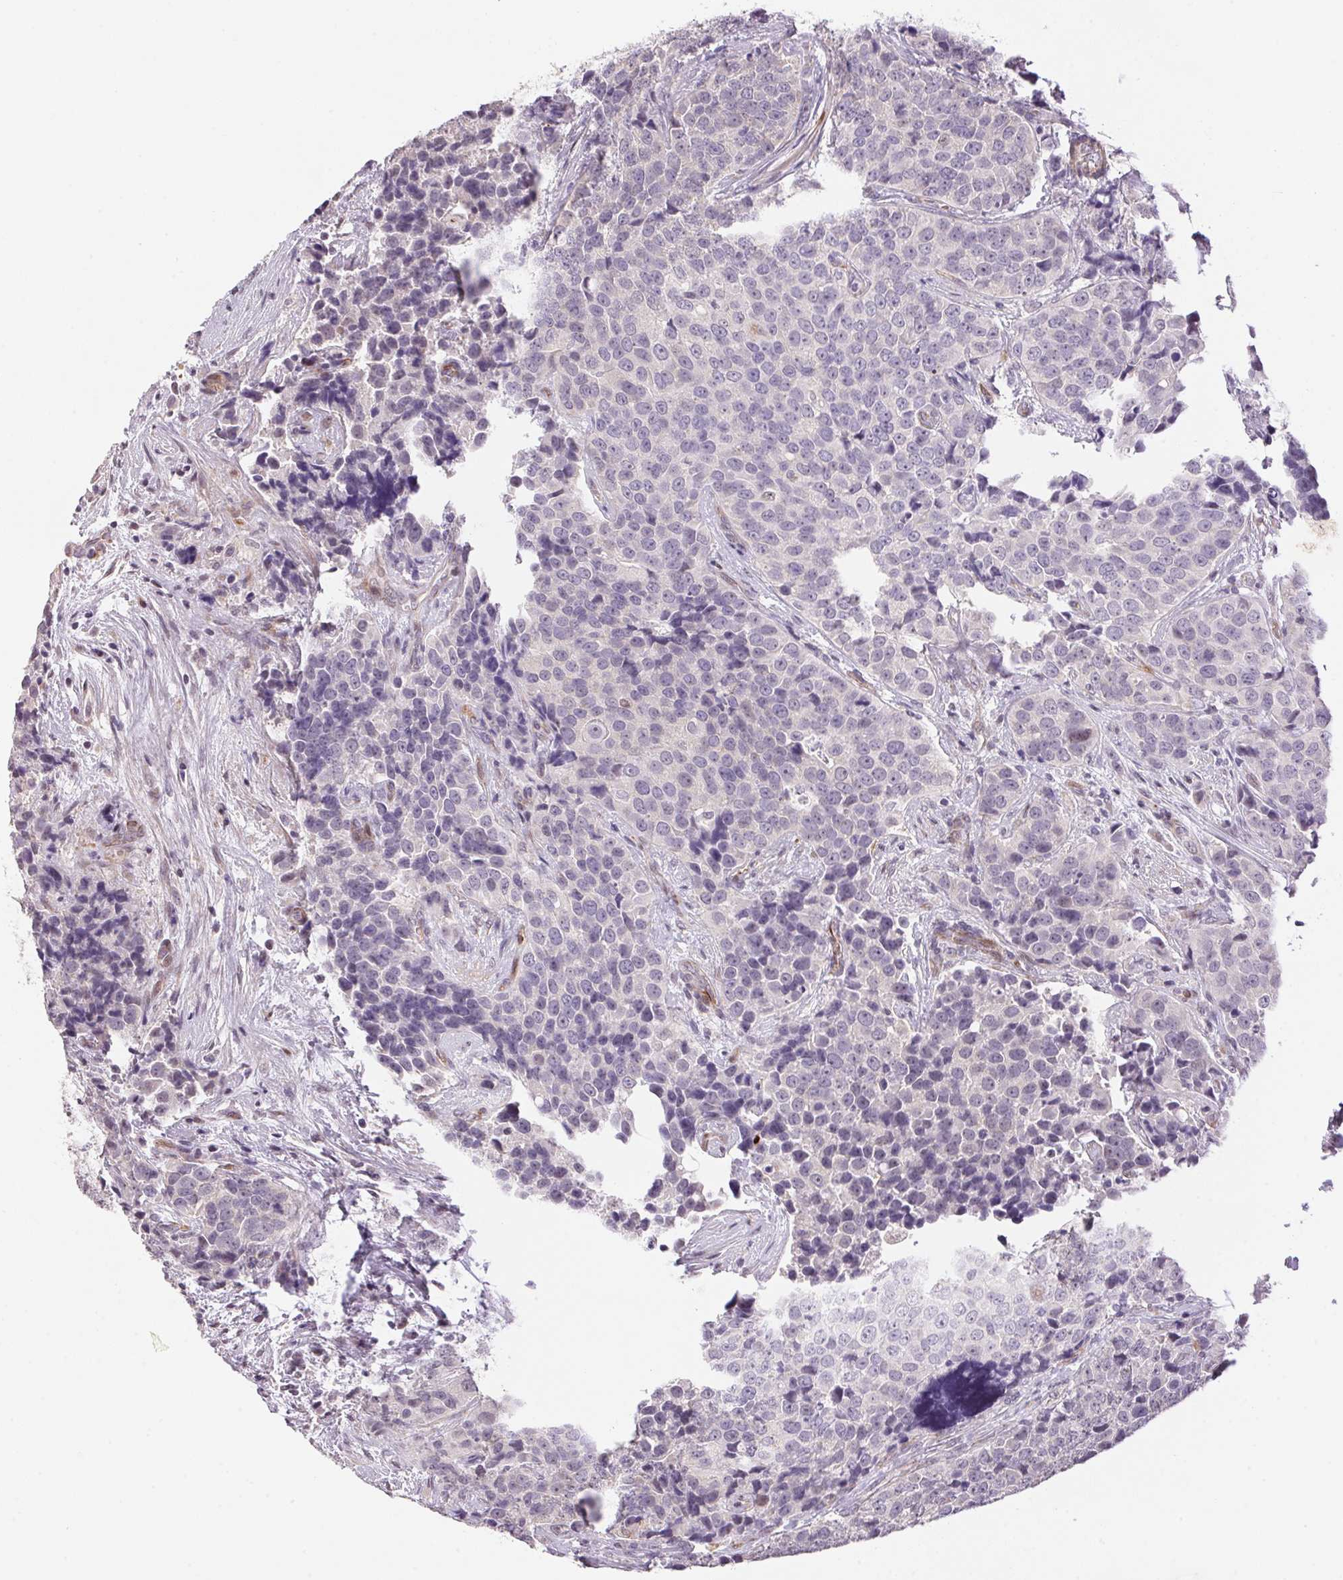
{"staining": {"intensity": "negative", "quantity": "none", "location": "none"}, "tissue": "urothelial cancer", "cell_type": "Tumor cells", "image_type": "cancer", "snomed": [{"axis": "morphology", "description": "Urothelial carcinoma, NOS"}, {"axis": "topography", "description": "Urinary bladder"}], "caption": "A micrograph of urothelial cancer stained for a protein reveals no brown staining in tumor cells.", "gene": "GYG2", "patient": {"sex": "male", "age": 52}}